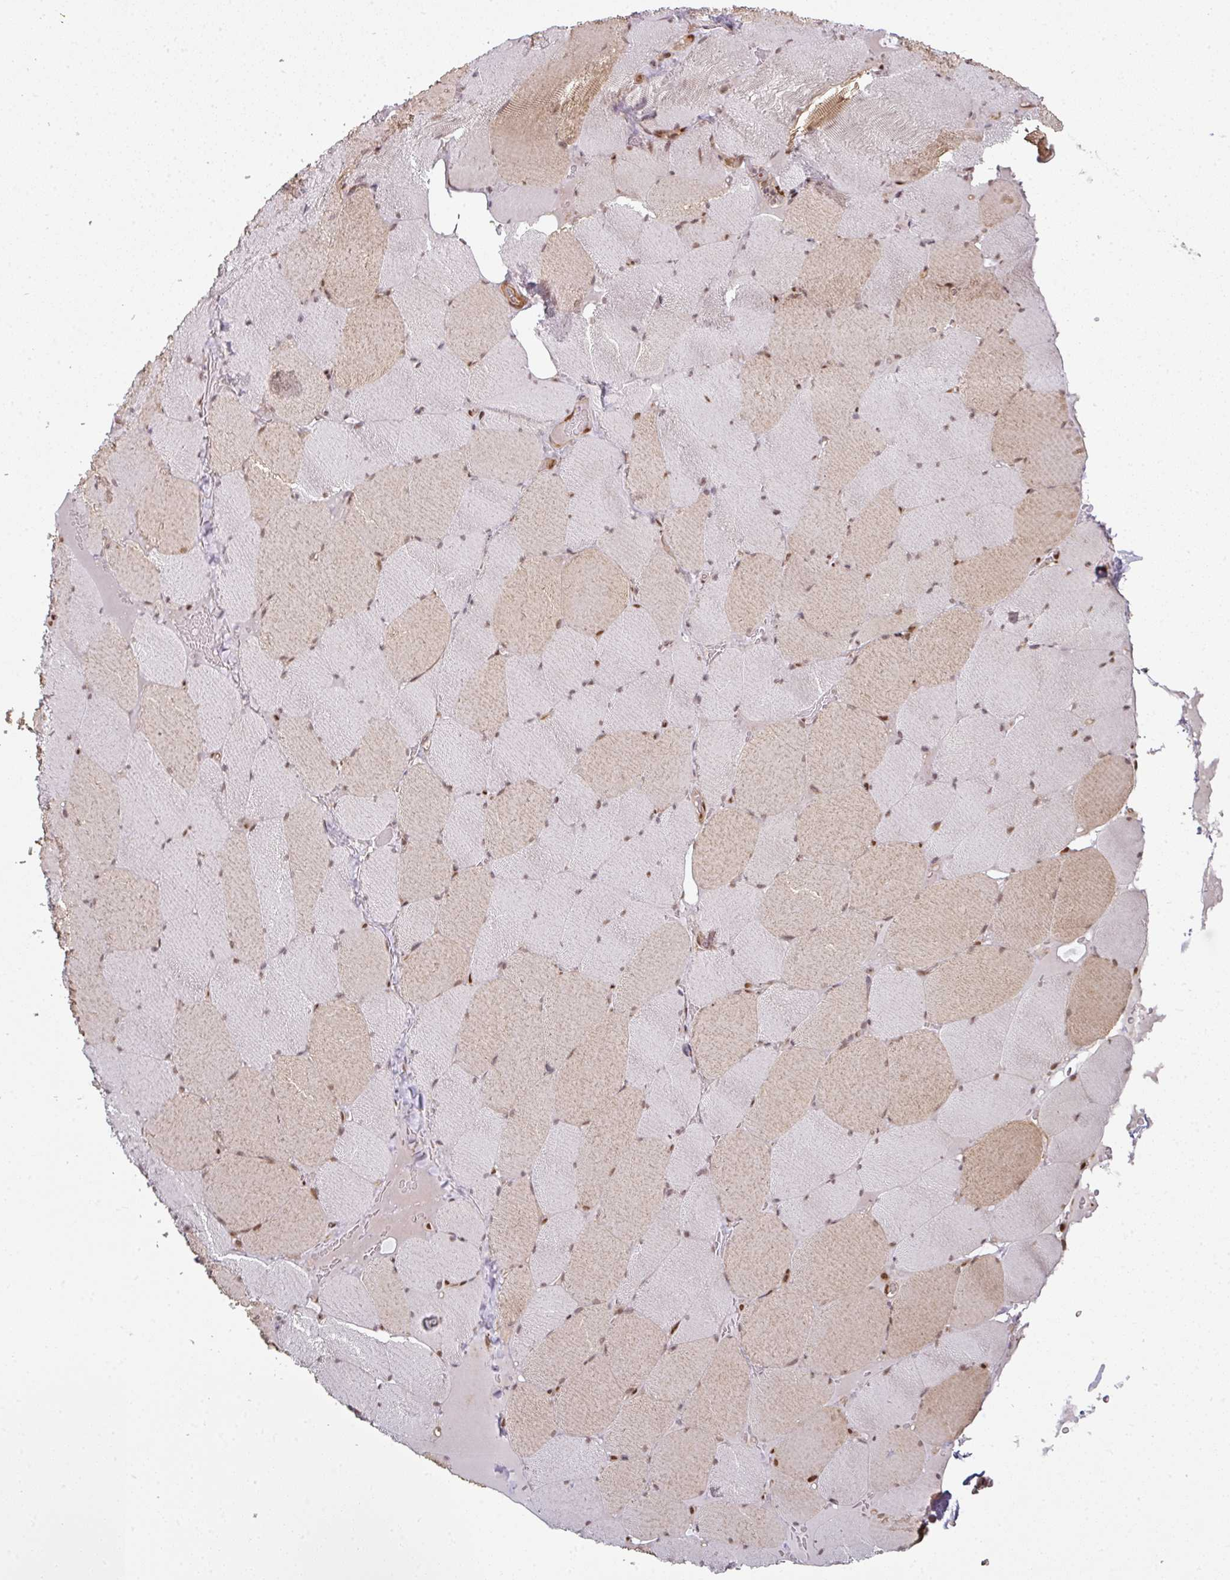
{"staining": {"intensity": "weak", "quantity": "25%-75%", "location": "cytoplasmic/membranous,nuclear"}, "tissue": "skeletal muscle", "cell_type": "Myocytes", "image_type": "normal", "snomed": [{"axis": "morphology", "description": "Normal tissue, NOS"}, {"axis": "topography", "description": "Skeletal muscle"}, {"axis": "topography", "description": "Head-Neck"}], "caption": "Brown immunohistochemical staining in normal skeletal muscle displays weak cytoplasmic/membranous,nuclear positivity in approximately 25%-75% of myocytes. The staining is performed using DAB brown chromogen to label protein expression. The nuclei are counter-stained blue using hematoxylin.", "gene": "SIK3", "patient": {"sex": "male", "age": 66}}